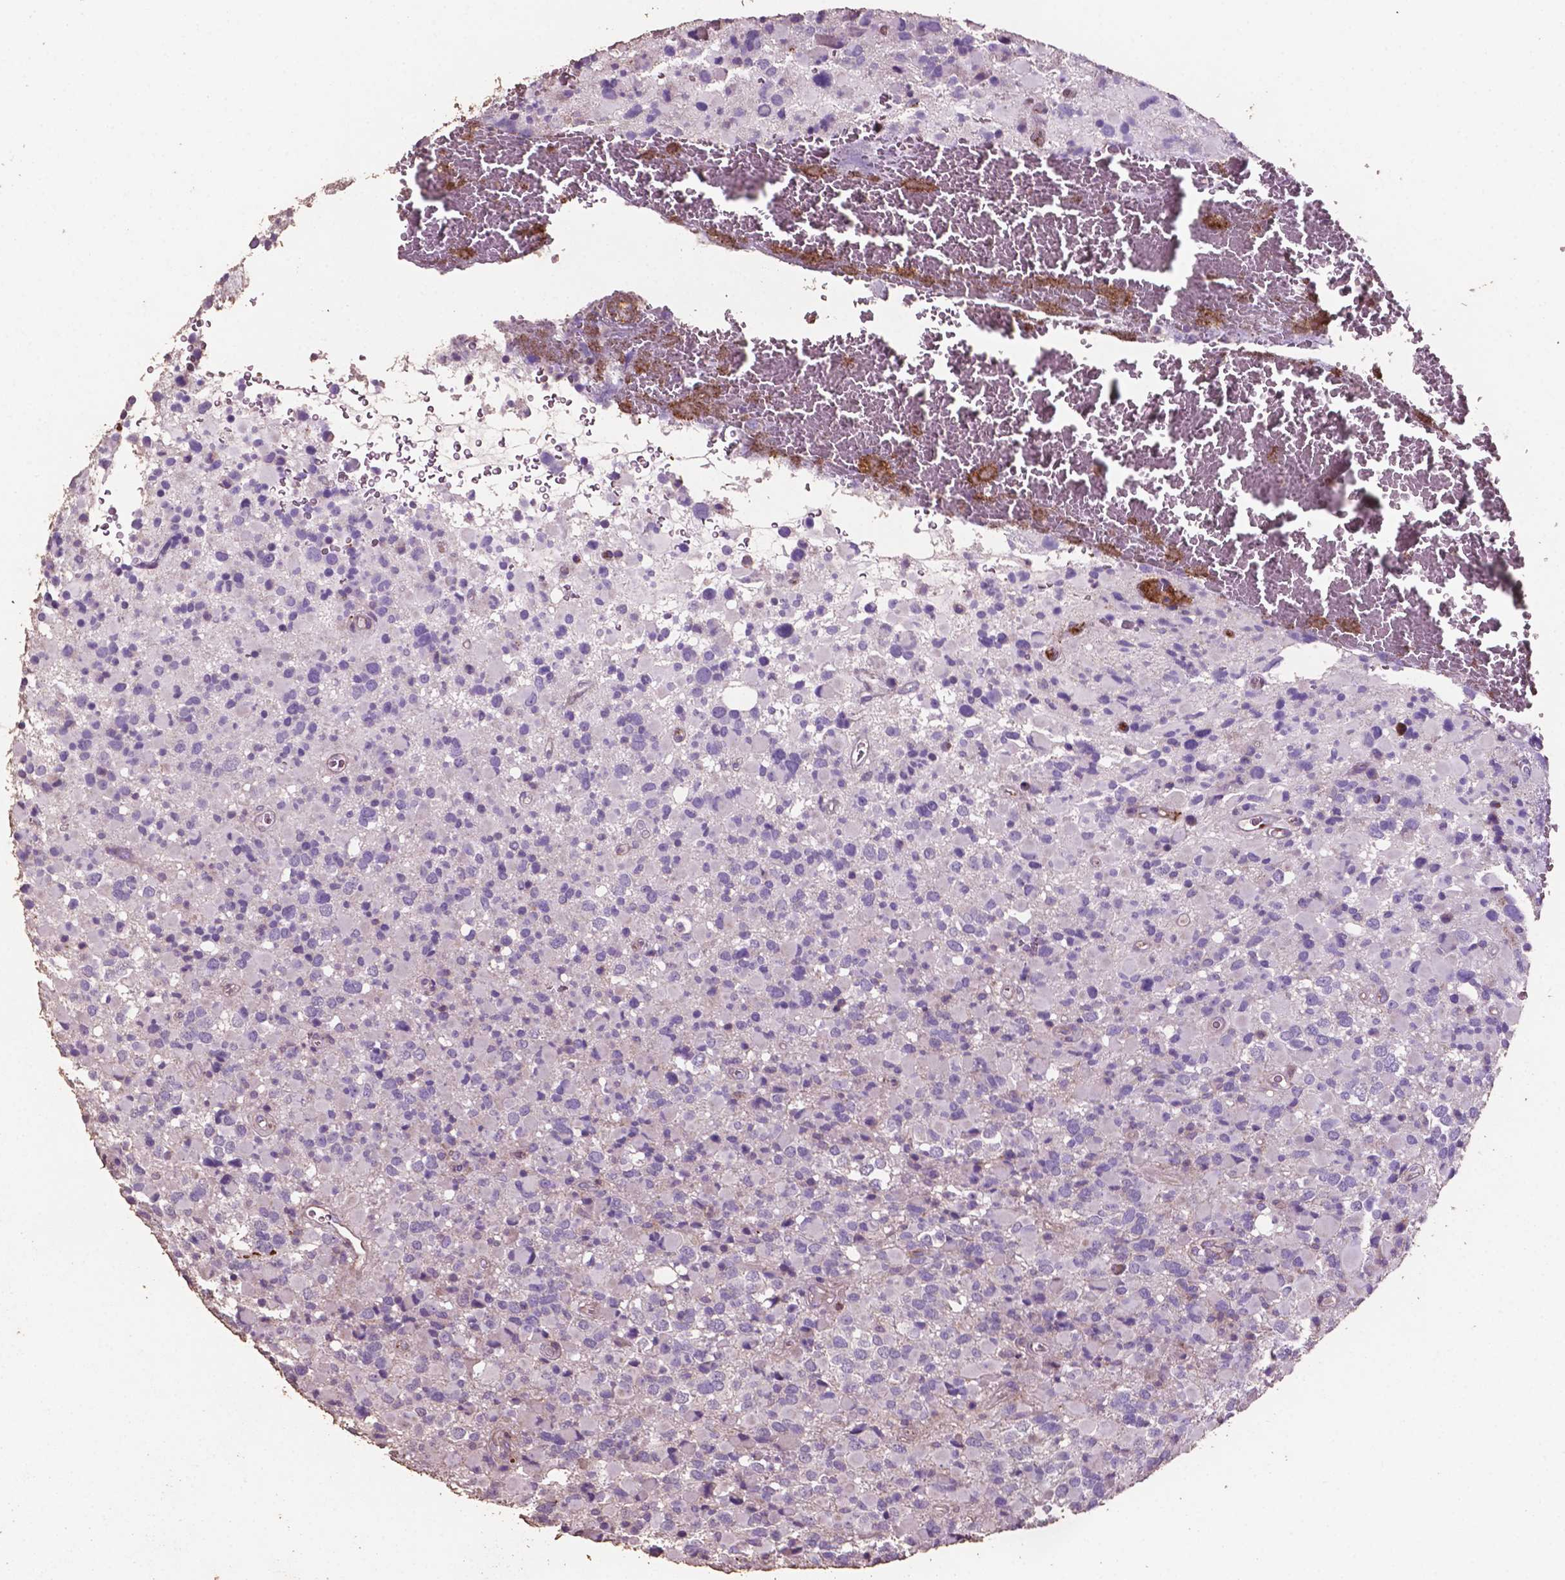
{"staining": {"intensity": "negative", "quantity": "none", "location": "none"}, "tissue": "glioma", "cell_type": "Tumor cells", "image_type": "cancer", "snomed": [{"axis": "morphology", "description": "Glioma, malignant, High grade"}, {"axis": "topography", "description": "Brain"}], "caption": "An immunohistochemistry (IHC) image of glioma is shown. There is no staining in tumor cells of glioma.", "gene": "COMMD4", "patient": {"sex": "female", "age": 40}}